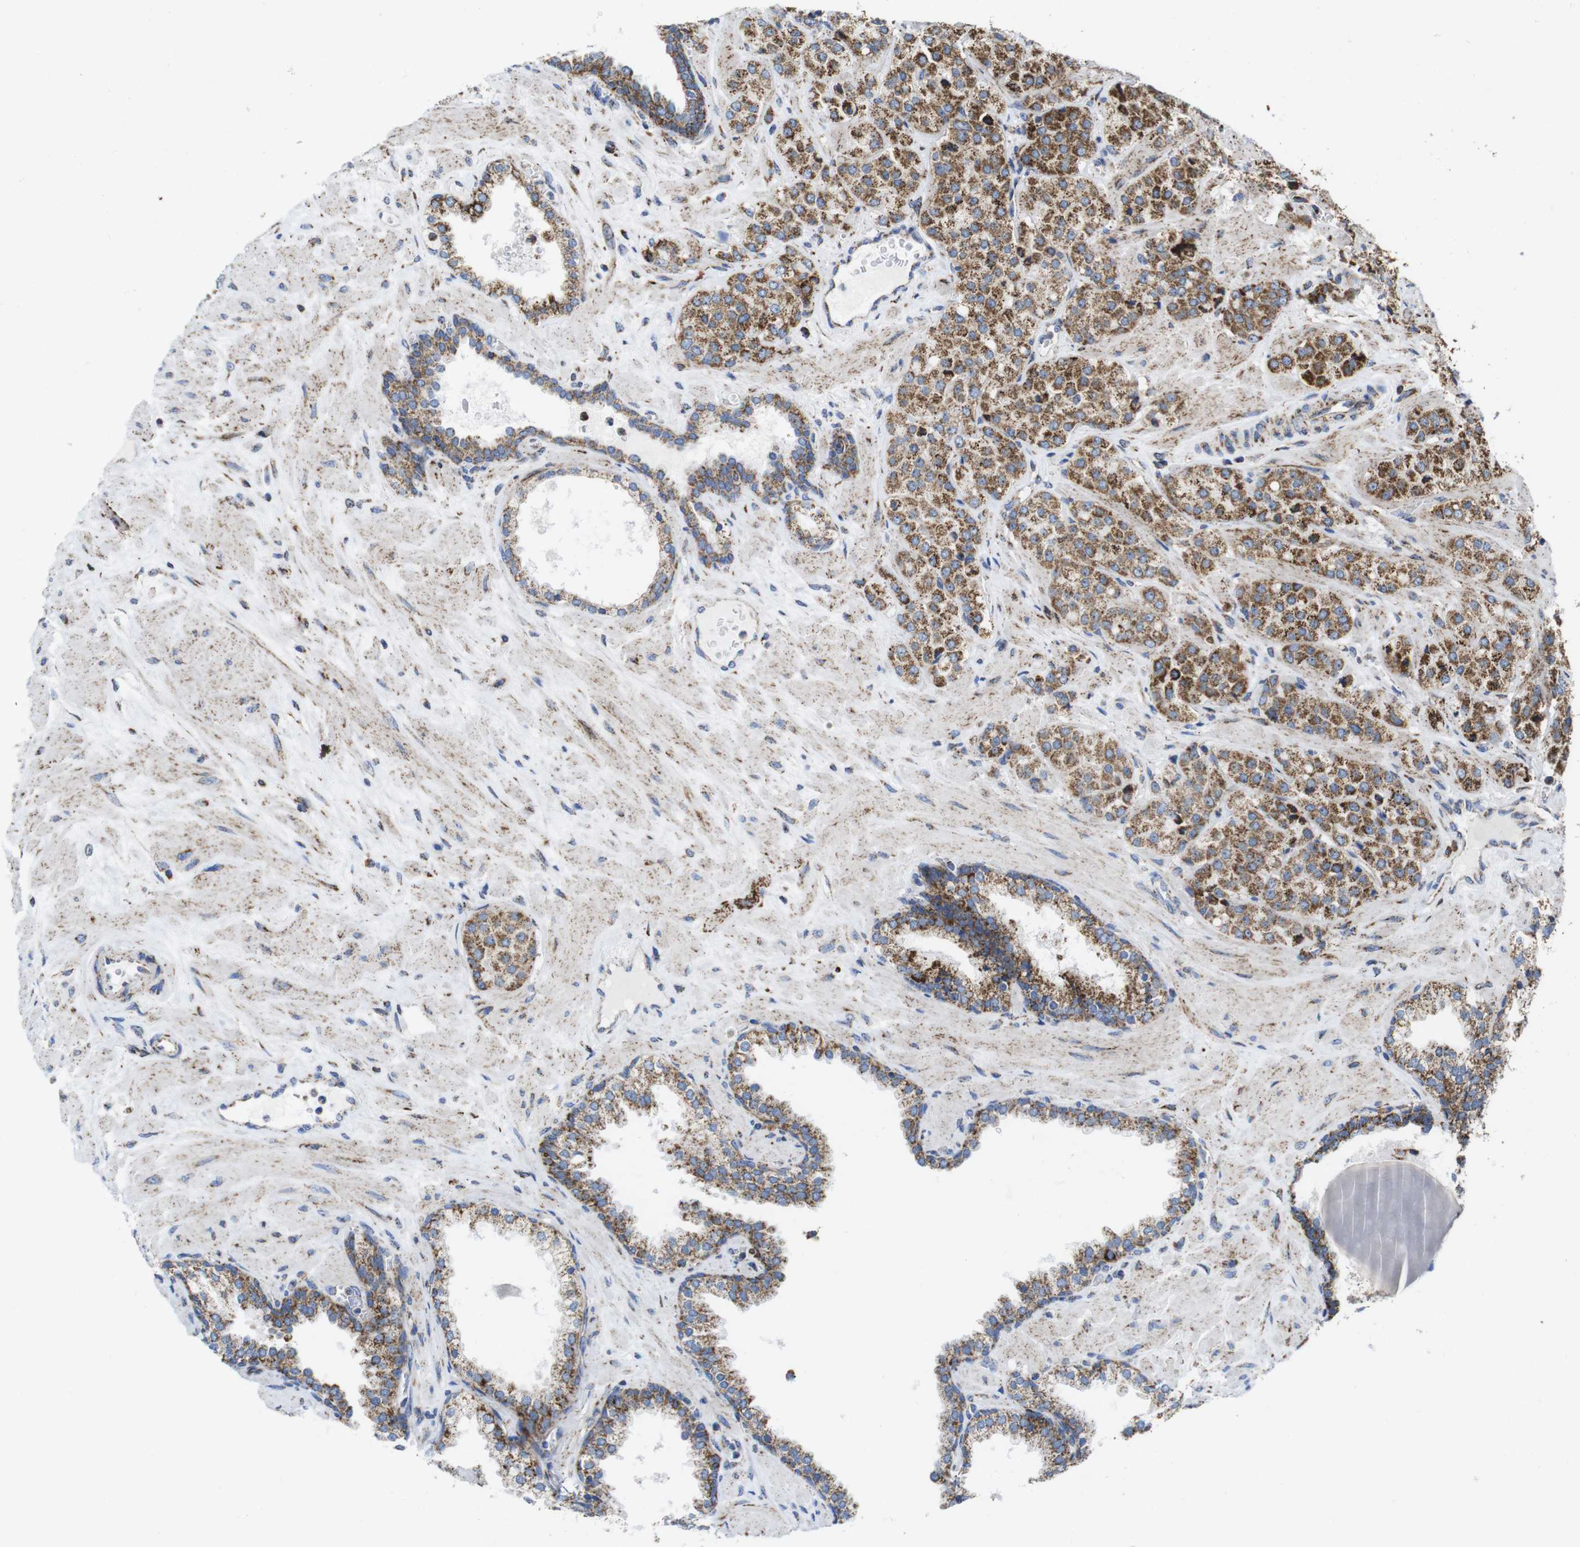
{"staining": {"intensity": "moderate", "quantity": ">75%", "location": "cytoplasmic/membranous"}, "tissue": "prostate cancer", "cell_type": "Tumor cells", "image_type": "cancer", "snomed": [{"axis": "morphology", "description": "Adenocarcinoma, High grade"}, {"axis": "topography", "description": "Prostate"}], "caption": "IHC image of neoplastic tissue: prostate cancer stained using IHC demonstrates medium levels of moderate protein expression localized specifically in the cytoplasmic/membranous of tumor cells, appearing as a cytoplasmic/membranous brown color.", "gene": "TMEM192", "patient": {"sex": "male", "age": 64}}